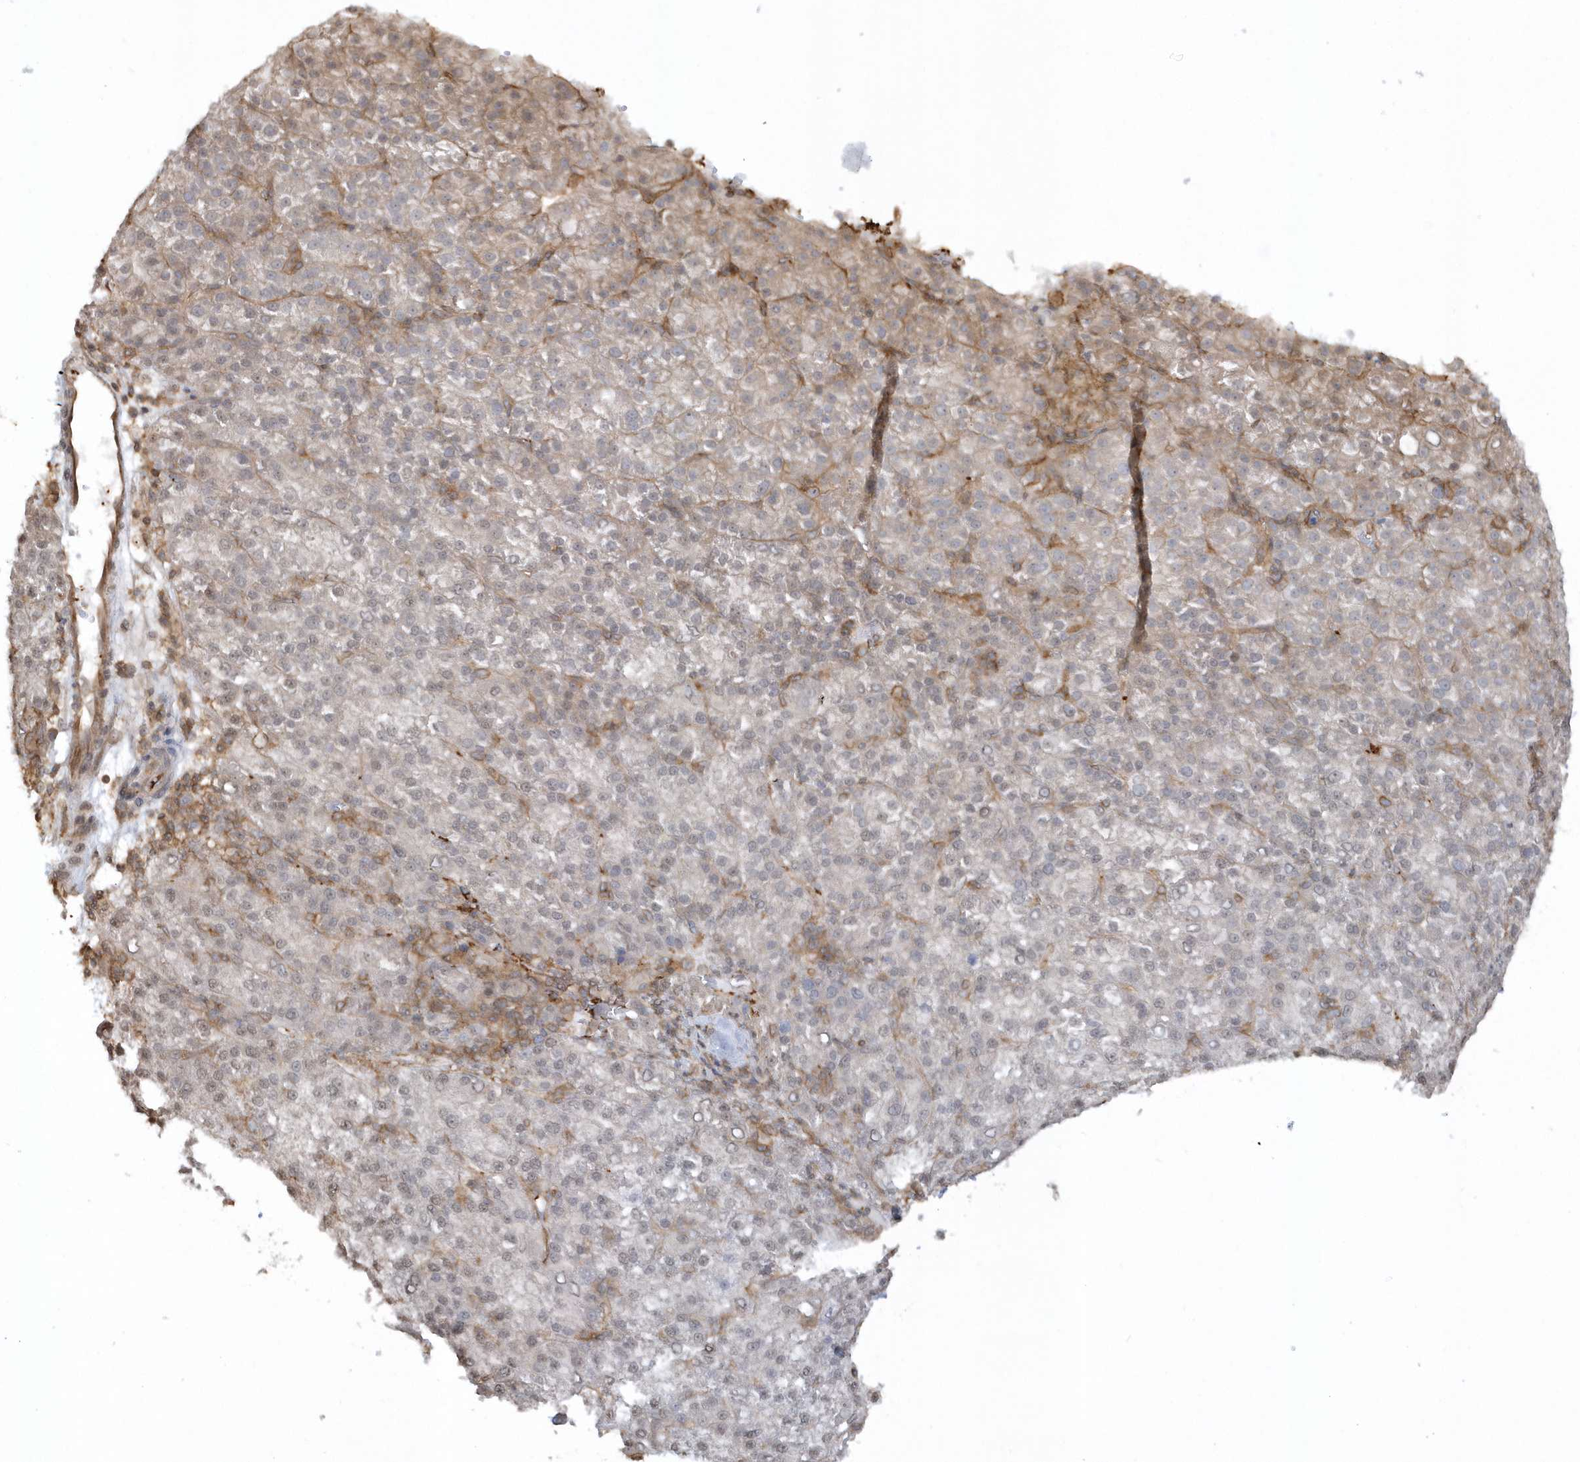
{"staining": {"intensity": "weak", "quantity": "<25%", "location": "cytoplasmic/membranous"}, "tissue": "liver cancer", "cell_type": "Tumor cells", "image_type": "cancer", "snomed": [{"axis": "morphology", "description": "Carcinoma, Hepatocellular, NOS"}, {"axis": "topography", "description": "Liver"}], "caption": "IHC histopathology image of human liver hepatocellular carcinoma stained for a protein (brown), which displays no positivity in tumor cells.", "gene": "BSN", "patient": {"sex": "female", "age": 58}}